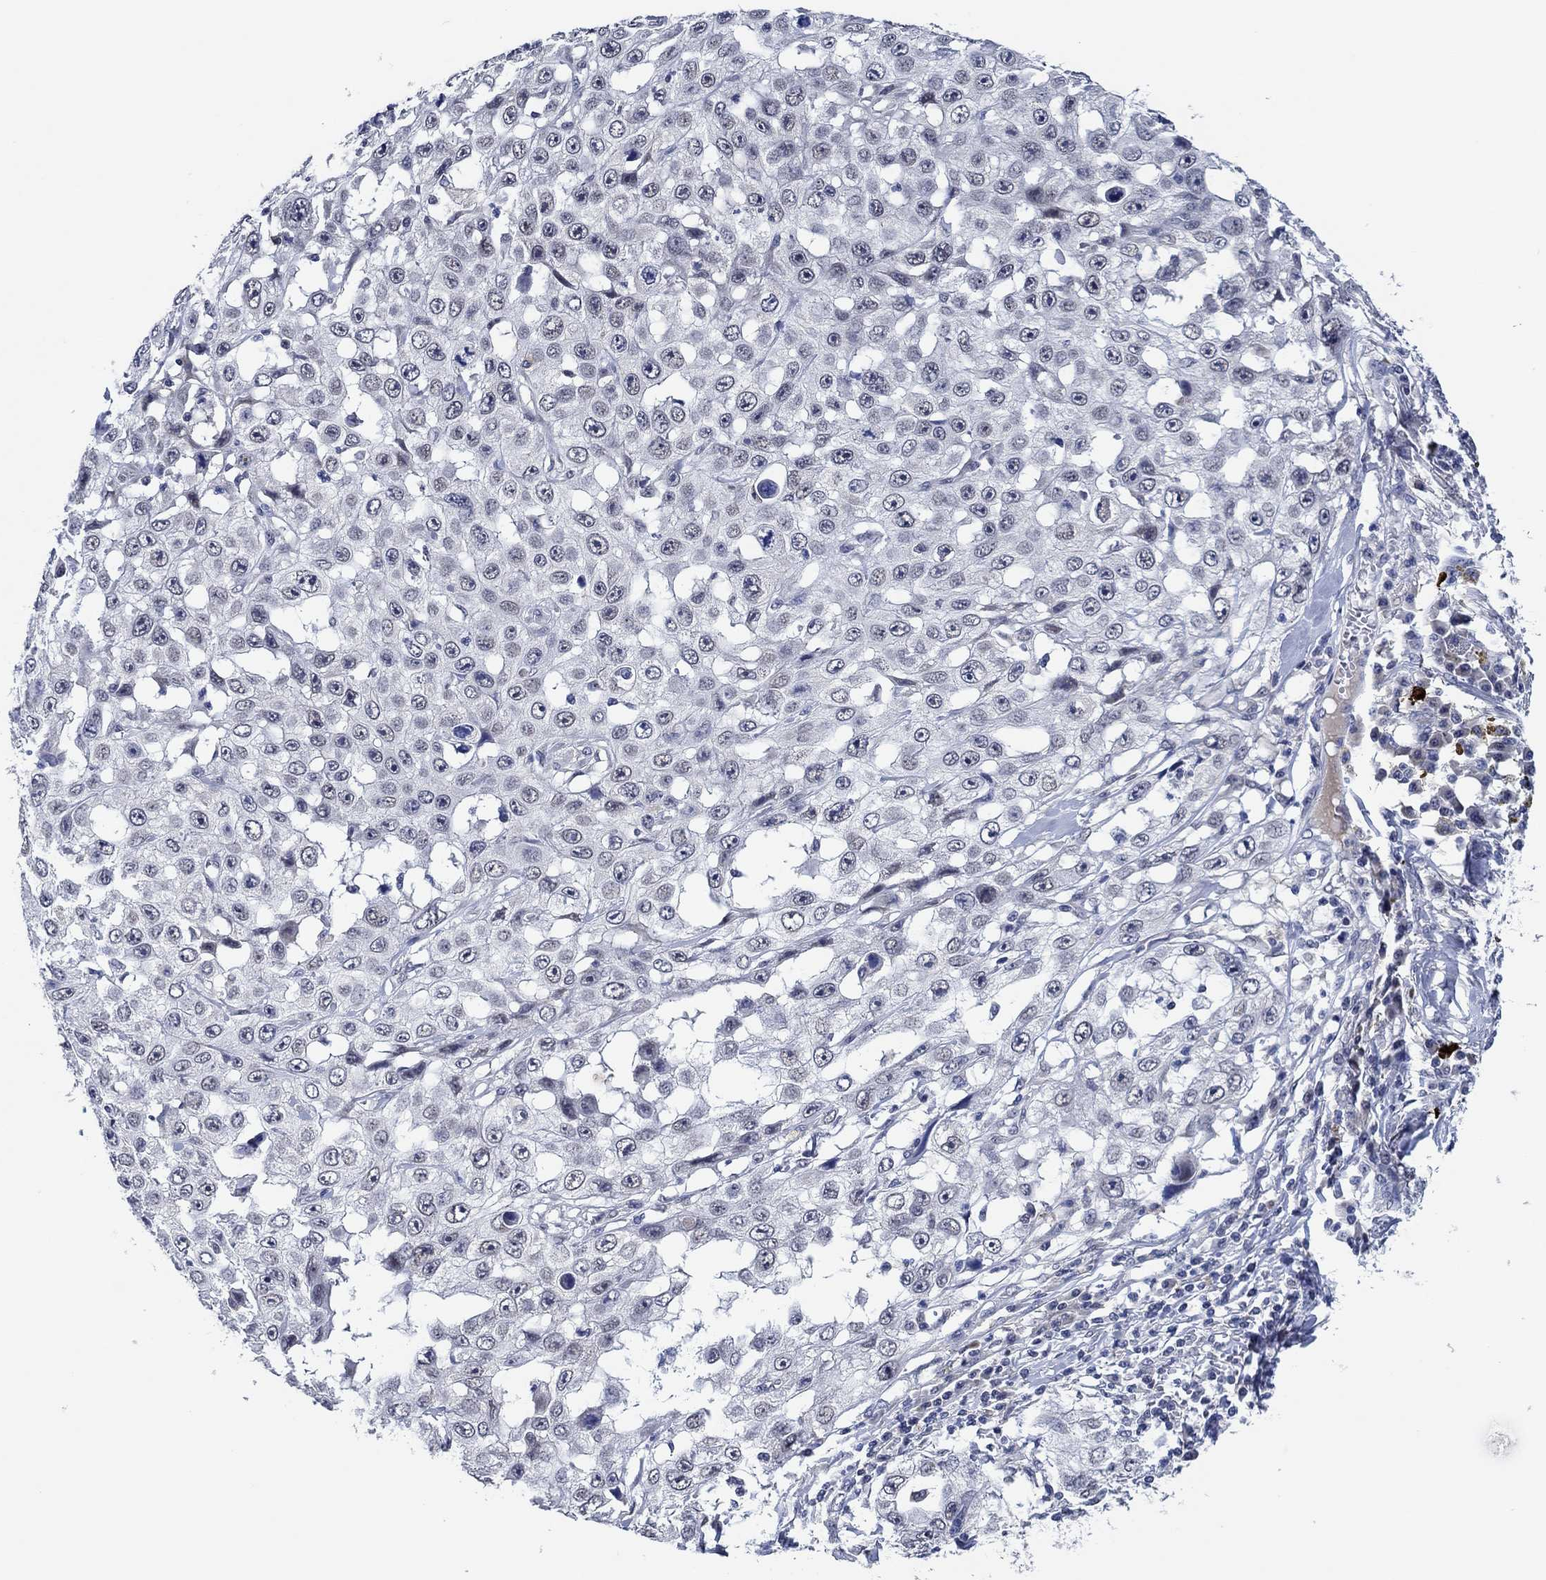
{"staining": {"intensity": "negative", "quantity": "none", "location": "none"}, "tissue": "skin cancer", "cell_type": "Tumor cells", "image_type": "cancer", "snomed": [{"axis": "morphology", "description": "Squamous cell carcinoma, NOS"}, {"axis": "topography", "description": "Skin"}], "caption": "IHC of human skin squamous cell carcinoma reveals no staining in tumor cells.", "gene": "PRRT3", "patient": {"sex": "male", "age": 82}}